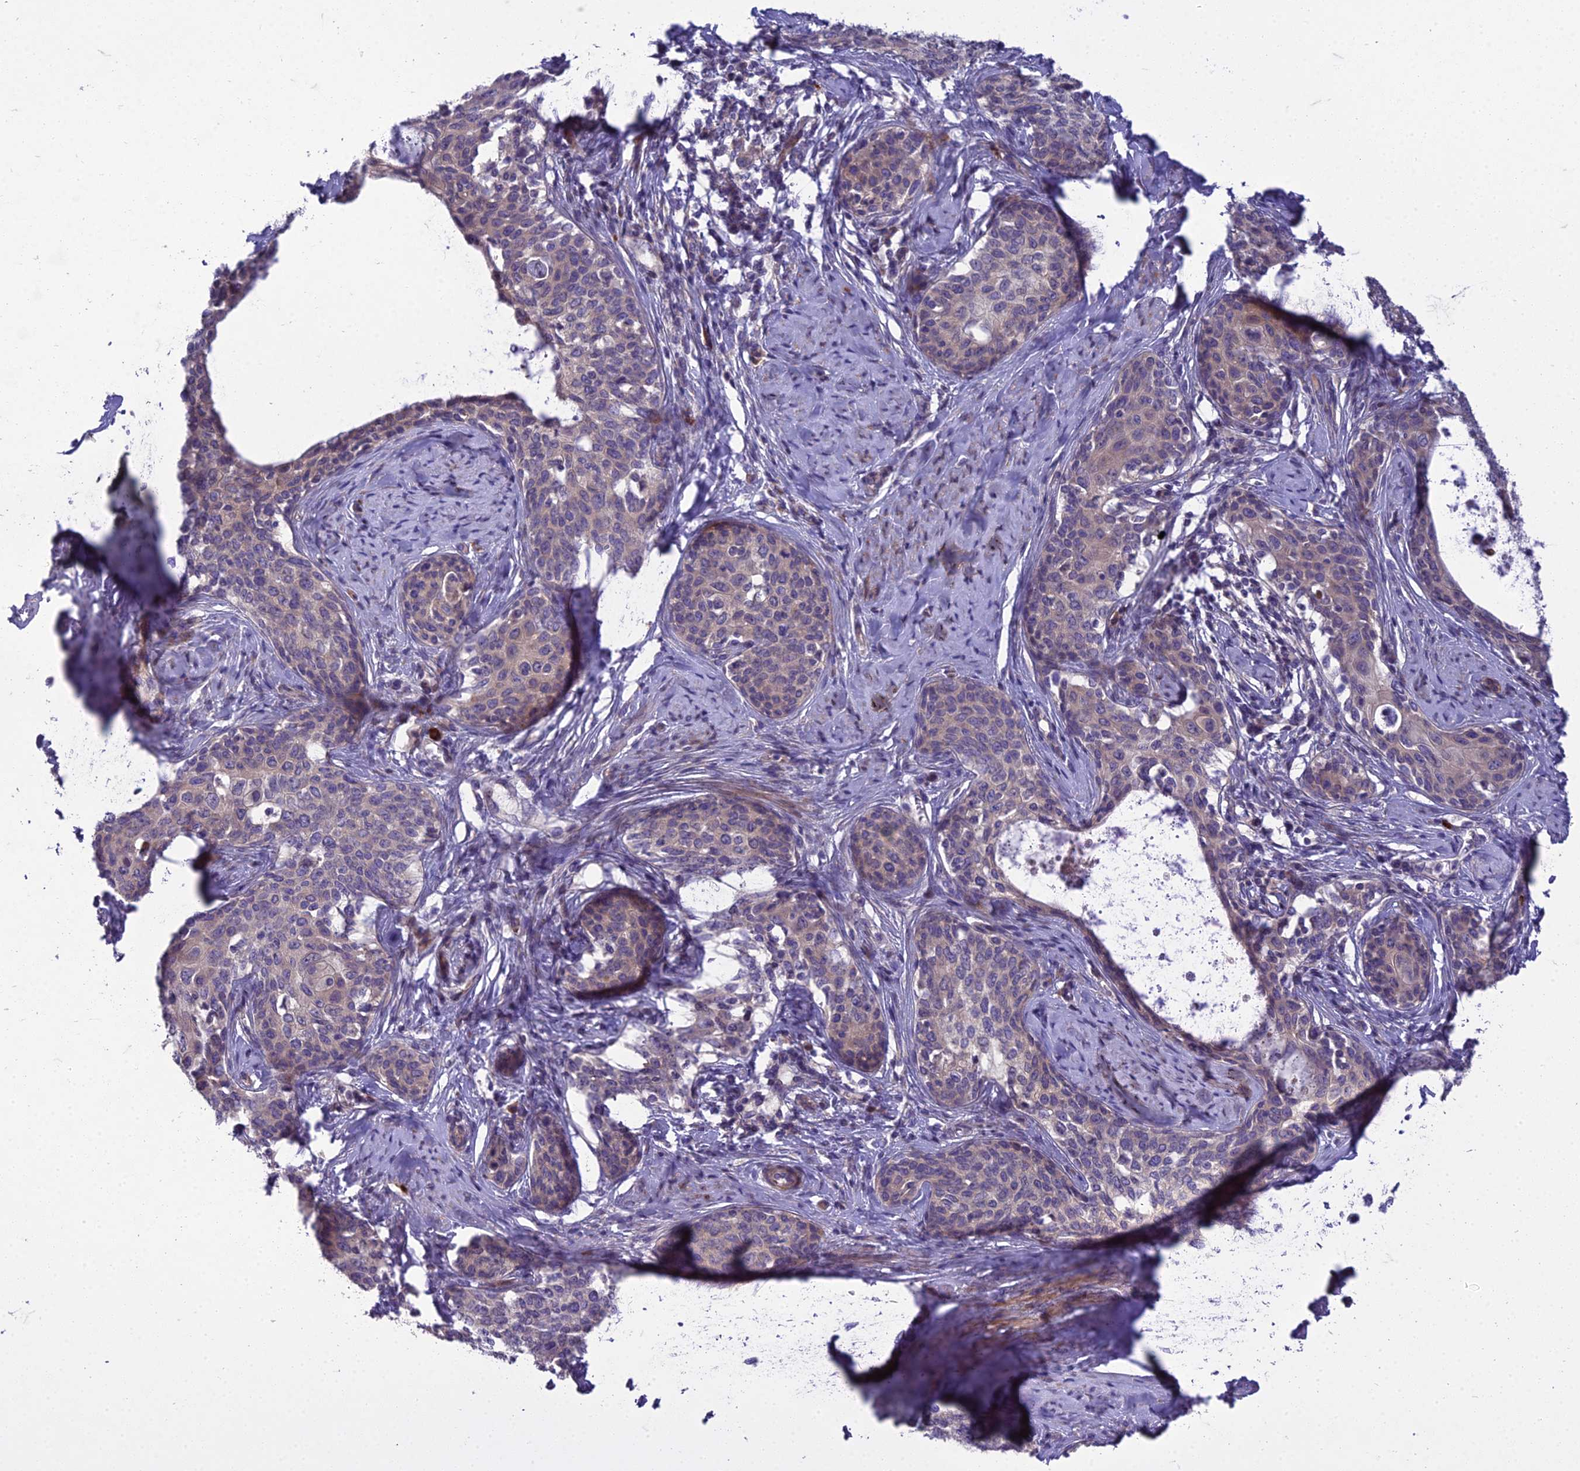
{"staining": {"intensity": "negative", "quantity": "none", "location": "none"}, "tissue": "cervical cancer", "cell_type": "Tumor cells", "image_type": "cancer", "snomed": [{"axis": "morphology", "description": "Squamous cell carcinoma, NOS"}, {"axis": "morphology", "description": "Adenocarcinoma, NOS"}, {"axis": "topography", "description": "Cervix"}], "caption": "DAB immunohistochemical staining of cervical cancer displays no significant expression in tumor cells.", "gene": "ADIPOR2", "patient": {"sex": "female", "age": 52}}